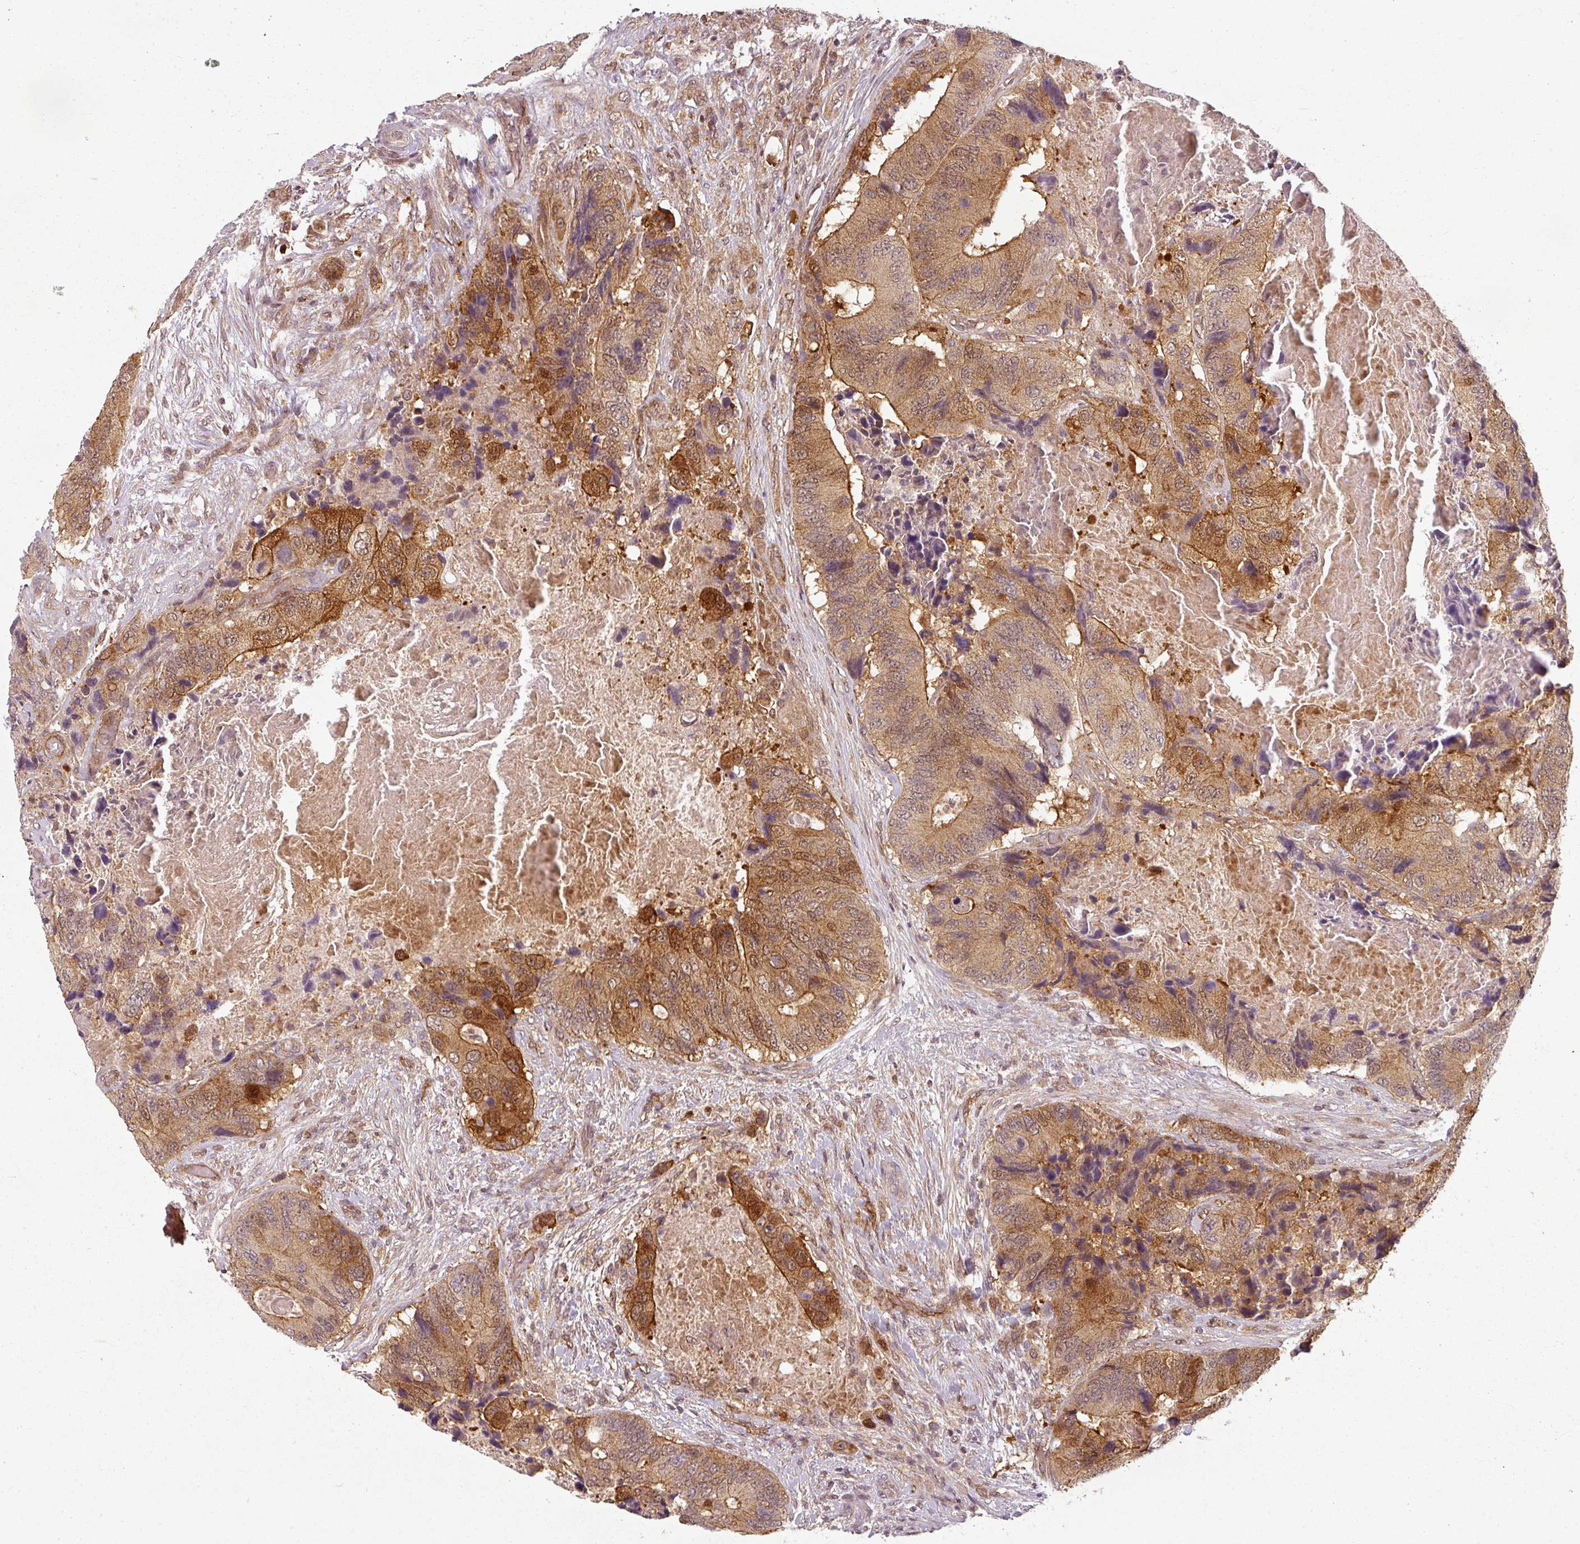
{"staining": {"intensity": "moderate", "quantity": ">75%", "location": "cytoplasmic/membranous,nuclear"}, "tissue": "colorectal cancer", "cell_type": "Tumor cells", "image_type": "cancer", "snomed": [{"axis": "morphology", "description": "Adenocarcinoma, NOS"}, {"axis": "topography", "description": "Colon"}], "caption": "Protein expression analysis of human colorectal cancer (adenocarcinoma) reveals moderate cytoplasmic/membranous and nuclear staining in approximately >75% of tumor cells. Immunohistochemistry stains the protein in brown and the nuclei are stained blue.", "gene": "CLIC1", "patient": {"sex": "male", "age": 84}}